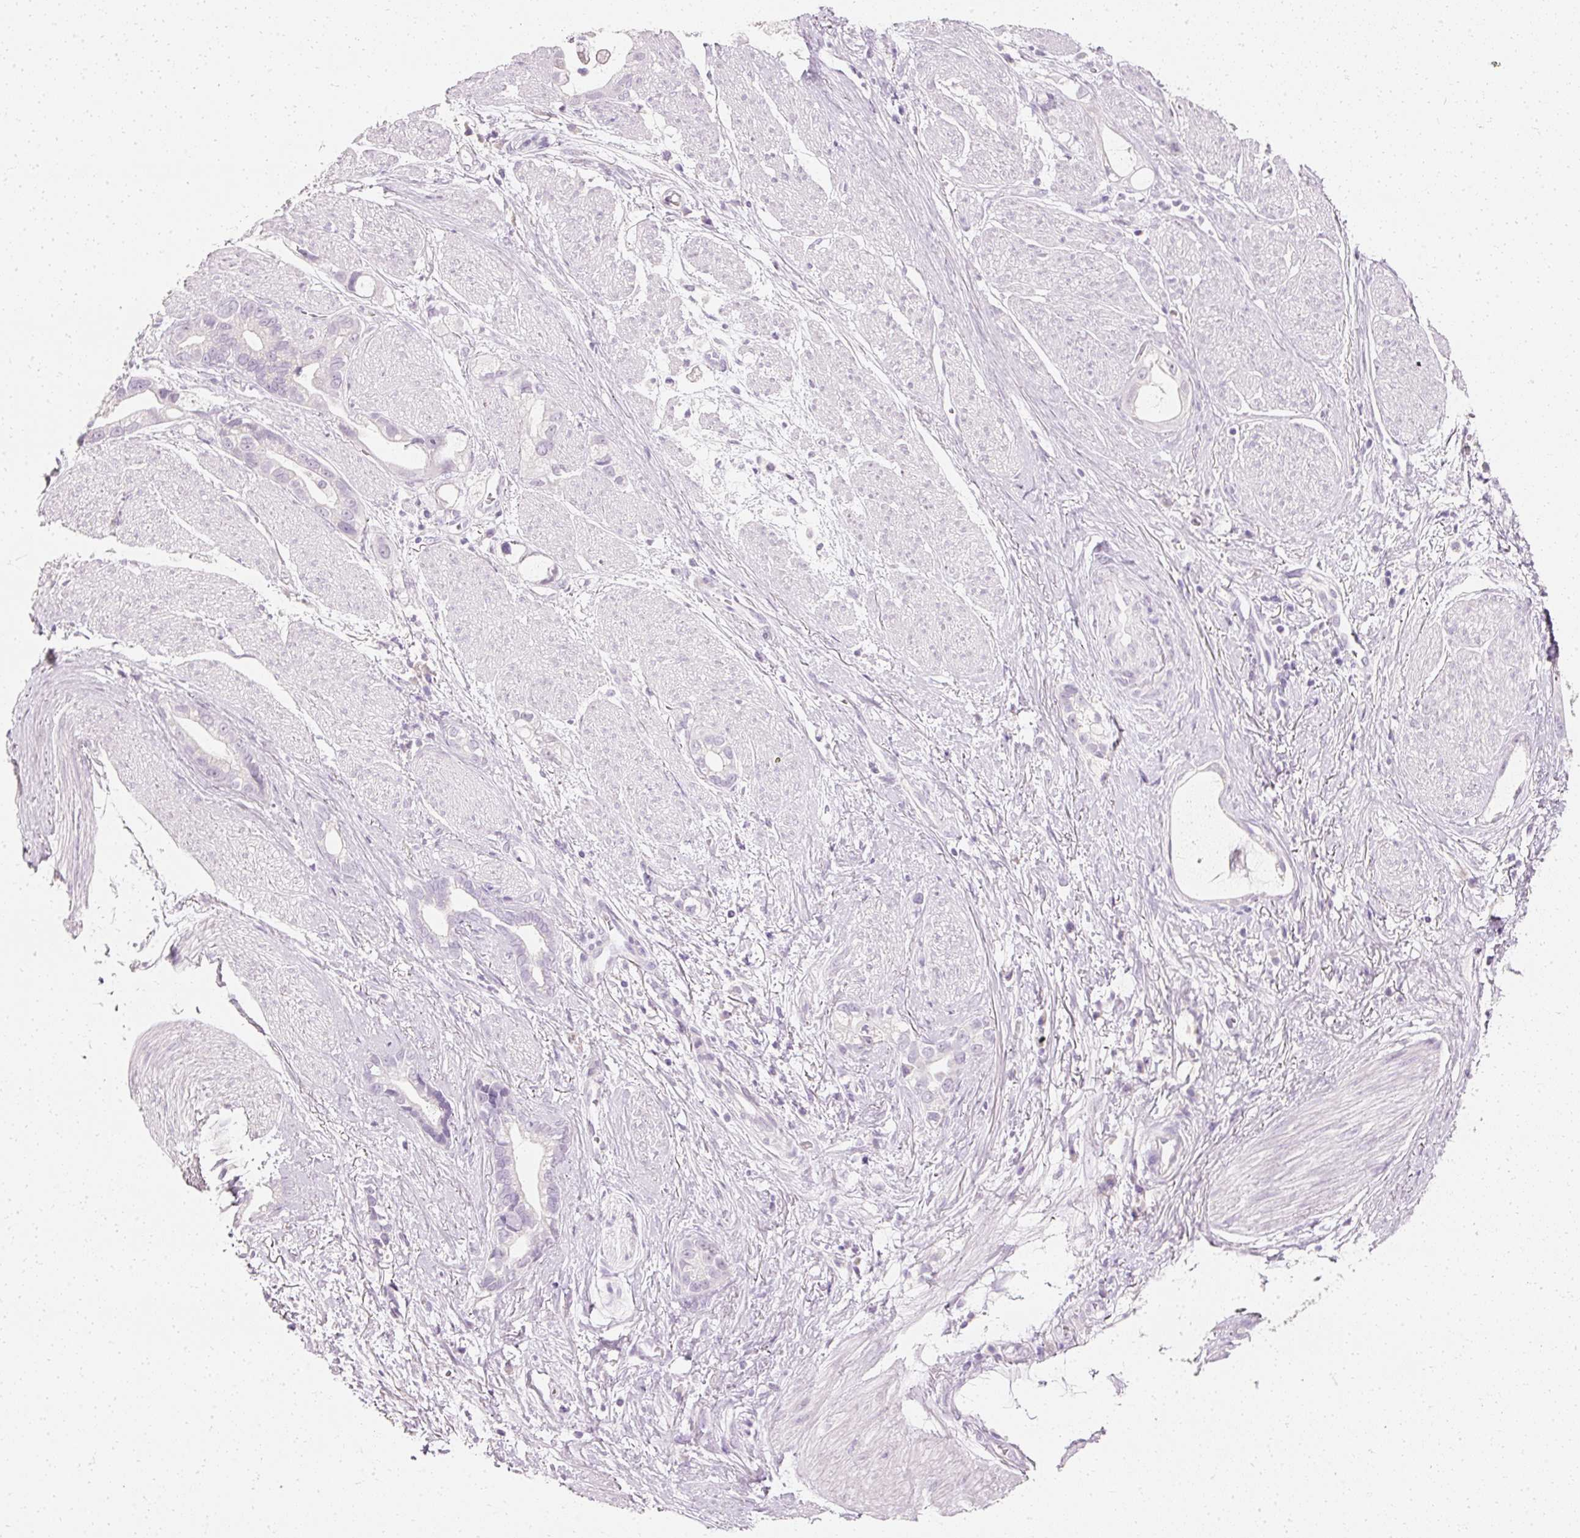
{"staining": {"intensity": "negative", "quantity": "none", "location": "none"}, "tissue": "stomach cancer", "cell_type": "Tumor cells", "image_type": "cancer", "snomed": [{"axis": "morphology", "description": "Adenocarcinoma, NOS"}, {"axis": "topography", "description": "Stomach"}], "caption": "Tumor cells show no significant expression in stomach adenocarcinoma.", "gene": "ELAVL3", "patient": {"sex": "male", "age": 55}}